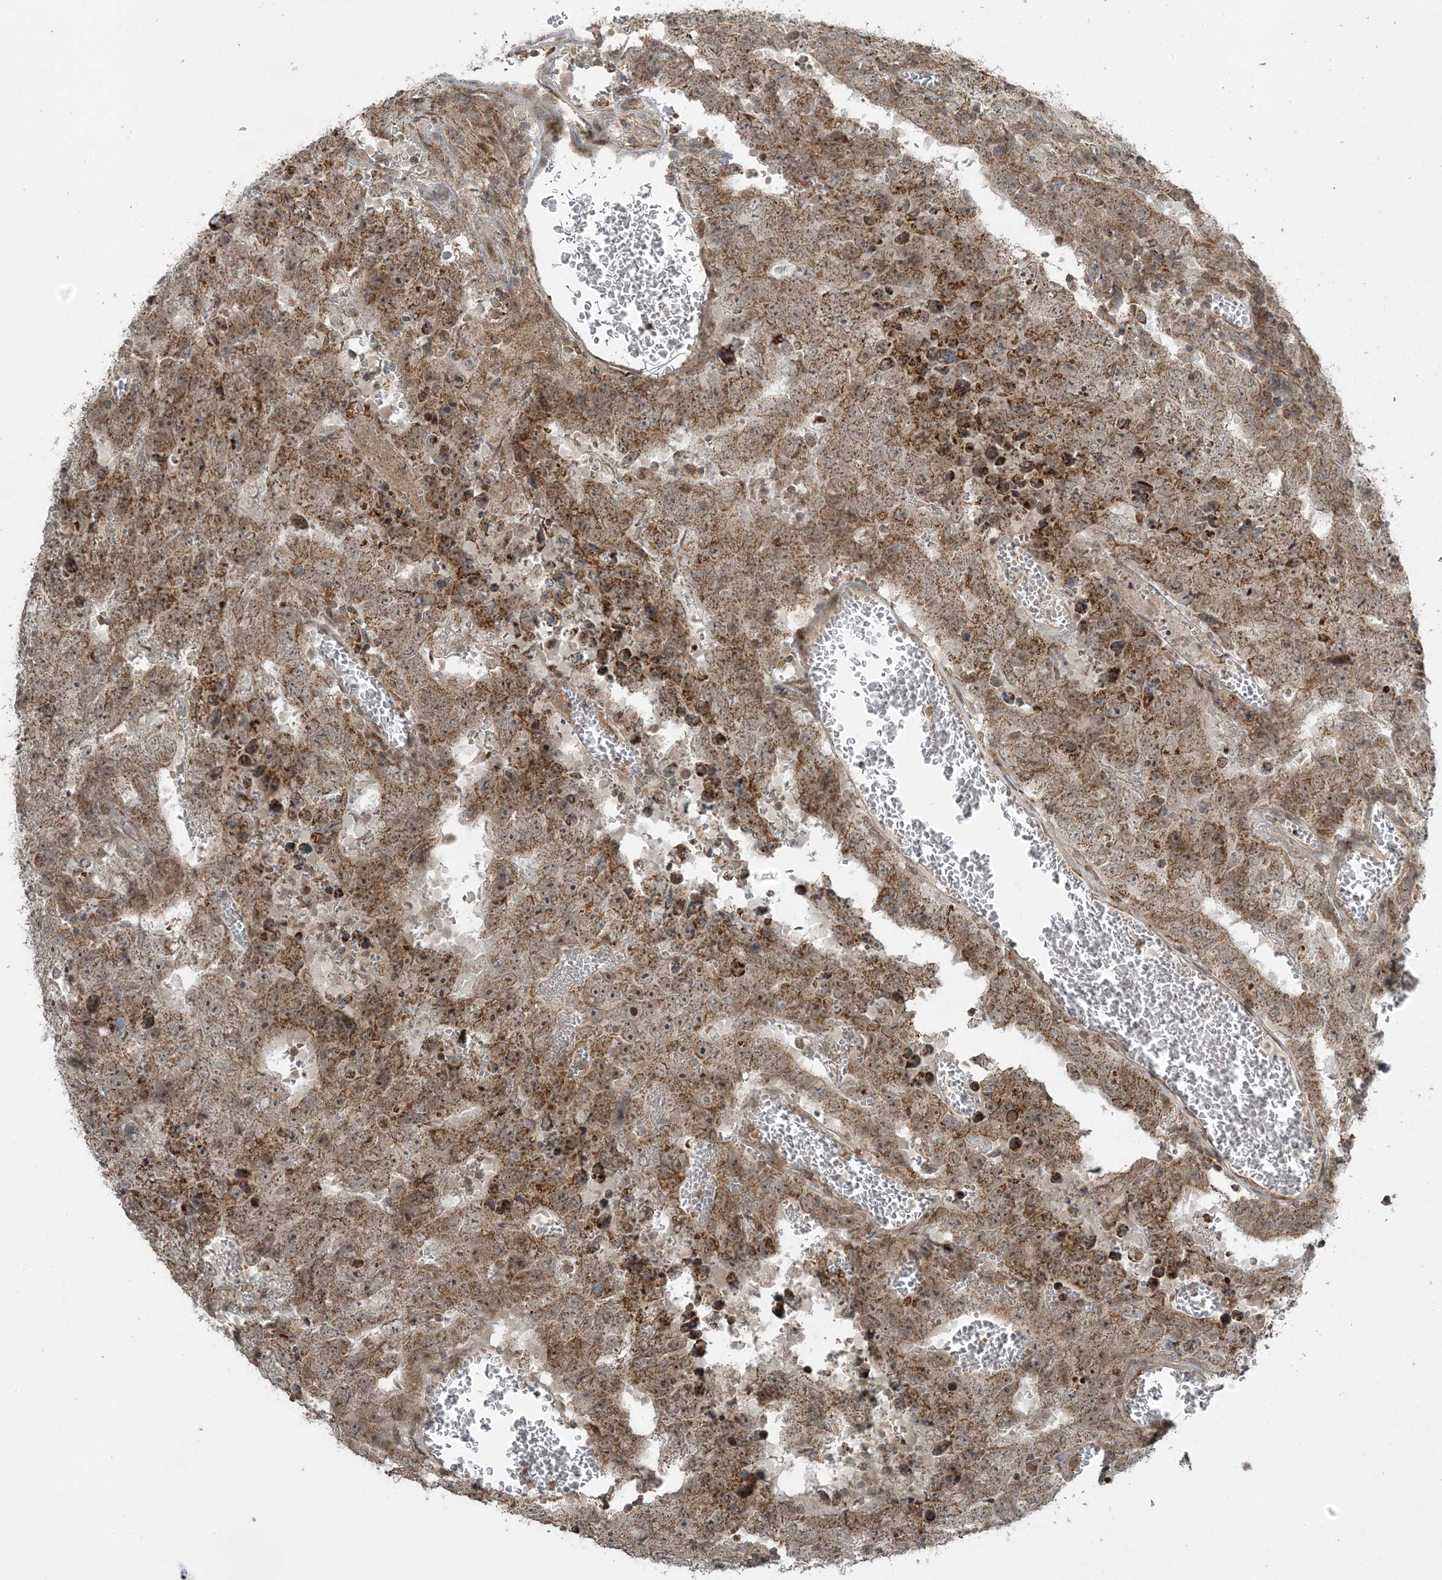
{"staining": {"intensity": "moderate", "quantity": ">75%", "location": "cytoplasmic/membranous"}, "tissue": "testis cancer", "cell_type": "Tumor cells", "image_type": "cancer", "snomed": [{"axis": "morphology", "description": "Carcinoma, Embryonal, NOS"}, {"axis": "topography", "description": "Testis"}], "caption": "DAB (3,3'-diaminobenzidine) immunohistochemical staining of human testis cancer (embryonal carcinoma) demonstrates moderate cytoplasmic/membranous protein staining in approximately >75% of tumor cells. Ihc stains the protein of interest in brown and the nuclei are stained blue.", "gene": "PHLDB2", "patient": {"sex": "male", "age": 26}}